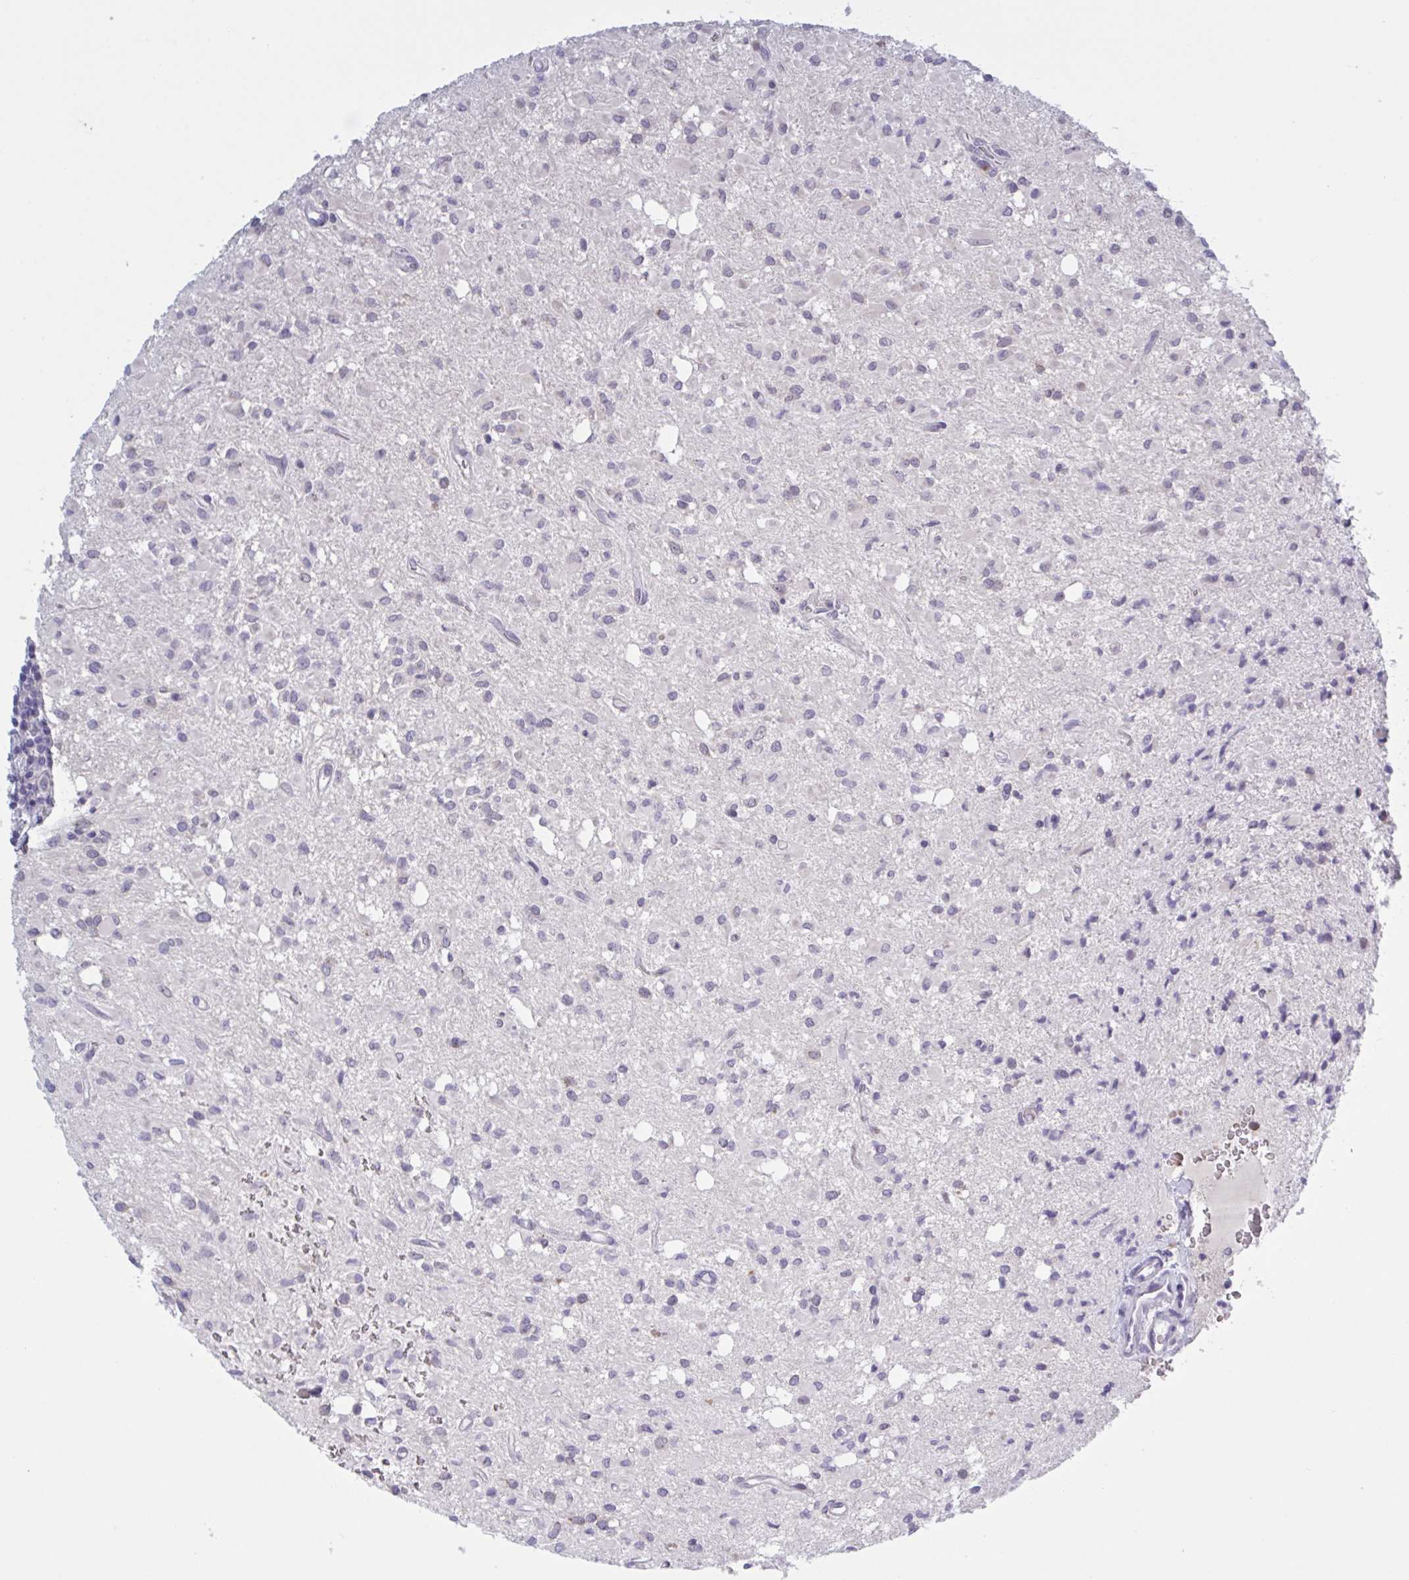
{"staining": {"intensity": "negative", "quantity": "none", "location": "none"}, "tissue": "glioma", "cell_type": "Tumor cells", "image_type": "cancer", "snomed": [{"axis": "morphology", "description": "Glioma, malignant, Low grade"}, {"axis": "topography", "description": "Brain"}], "caption": "An IHC micrograph of malignant glioma (low-grade) is shown. There is no staining in tumor cells of malignant glioma (low-grade).", "gene": "HSD11B2", "patient": {"sex": "female", "age": 33}}